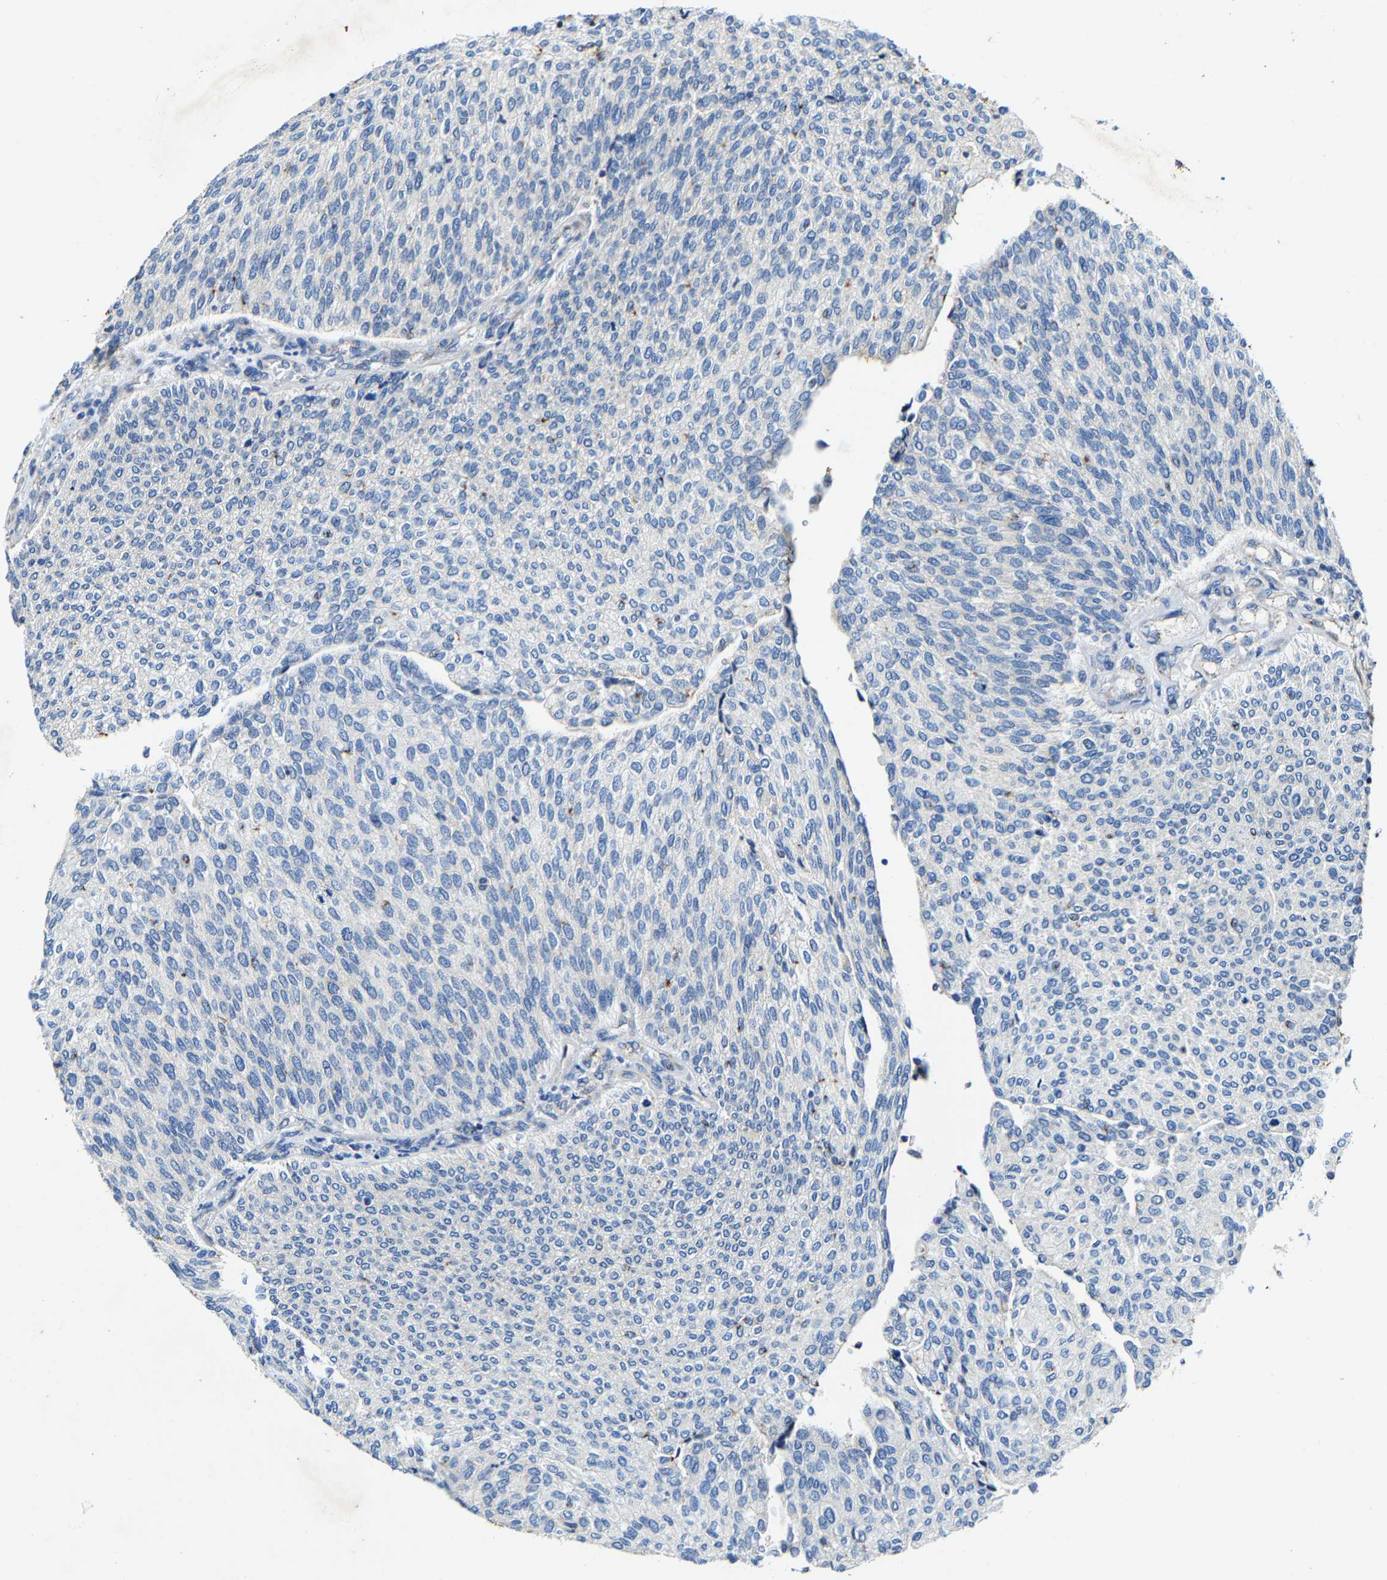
{"staining": {"intensity": "negative", "quantity": "none", "location": "none"}, "tissue": "urothelial cancer", "cell_type": "Tumor cells", "image_type": "cancer", "snomed": [{"axis": "morphology", "description": "Urothelial carcinoma, Low grade"}, {"axis": "topography", "description": "Urinary bladder"}], "caption": "Tumor cells are negative for brown protein staining in low-grade urothelial carcinoma.", "gene": "SLC25A25", "patient": {"sex": "female", "age": 79}}